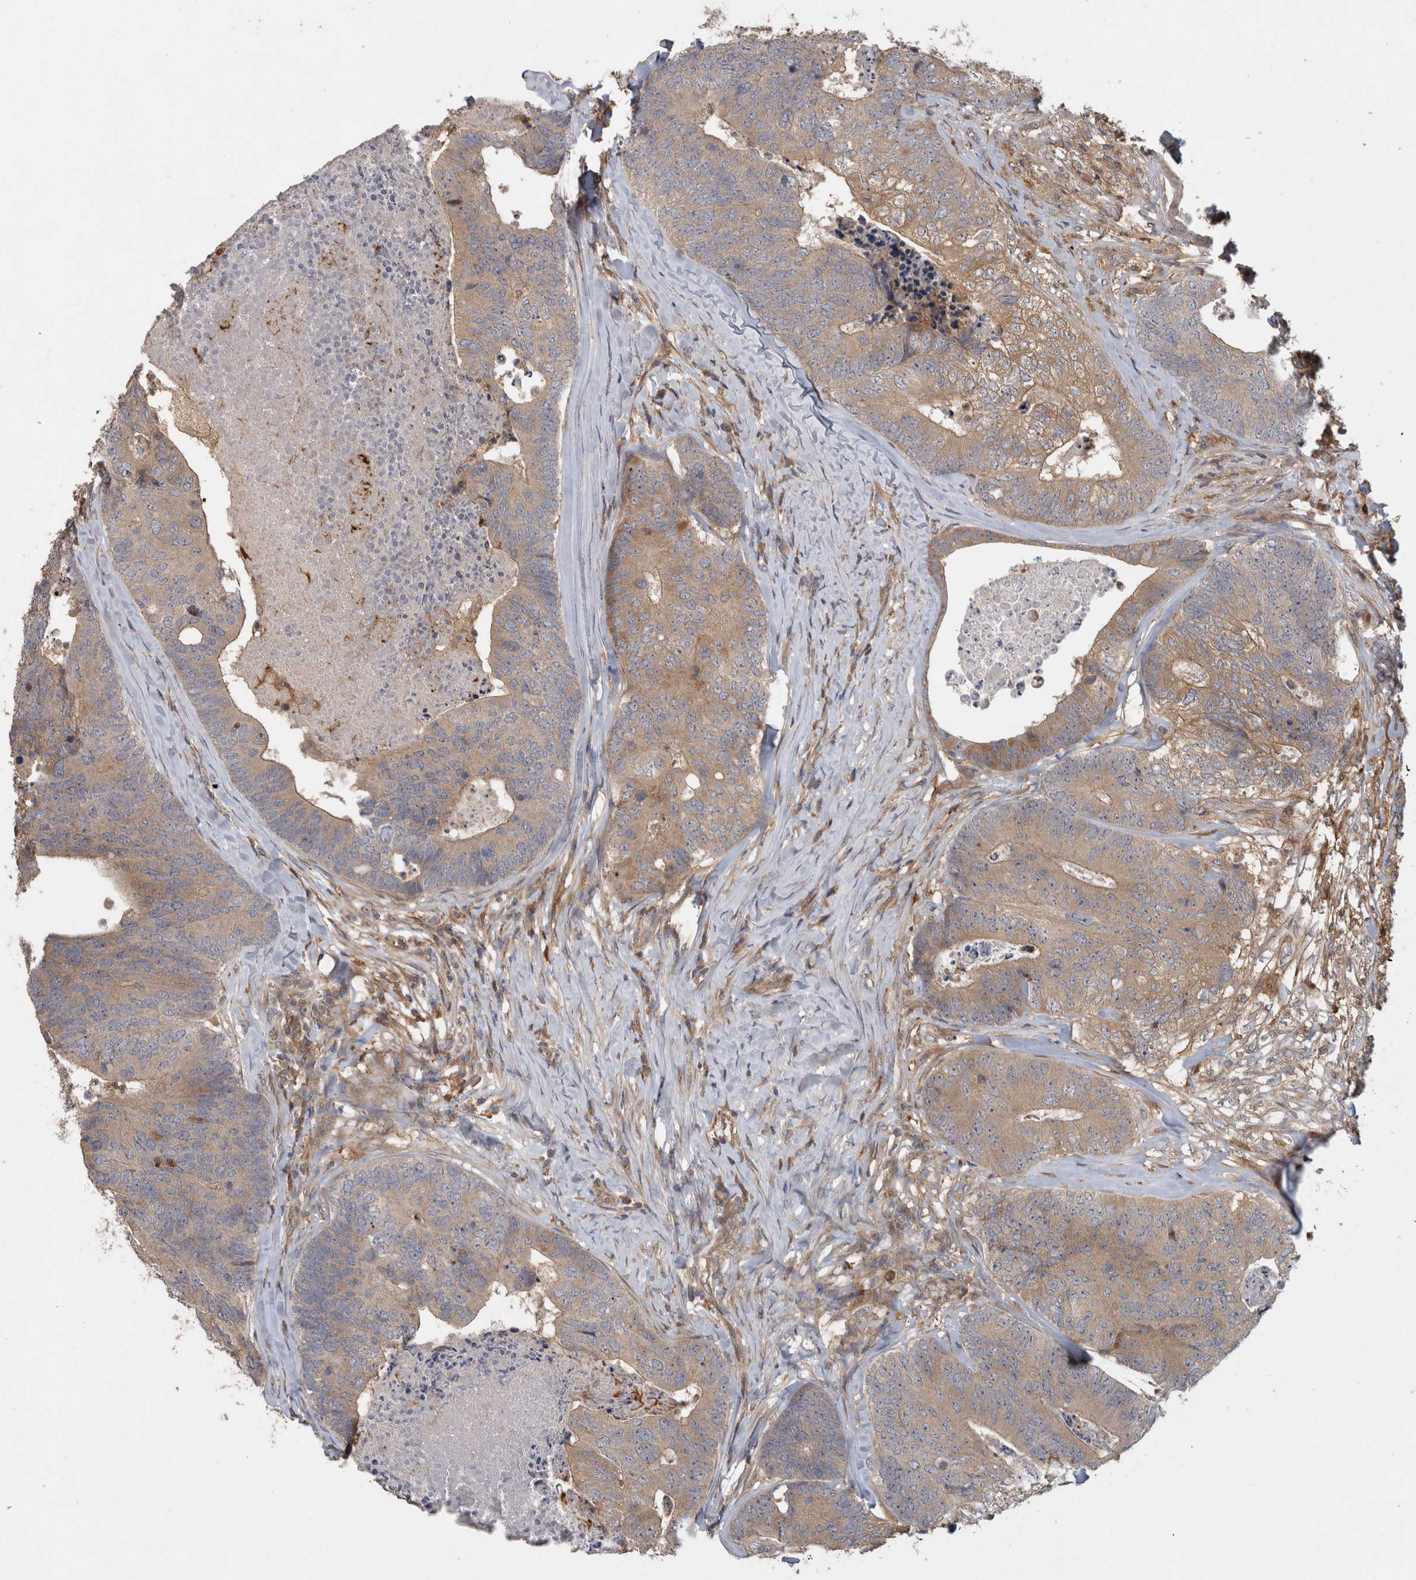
{"staining": {"intensity": "weak", "quantity": ">75%", "location": "cytoplasmic/membranous"}, "tissue": "colorectal cancer", "cell_type": "Tumor cells", "image_type": "cancer", "snomed": [{"axis": "morphology", "description": "Adenocarcinoma, NOS"}, {"axis": "topography", "description": "Colon"}], "caption": "A histopathology image showing weak cytoplasmic/membranous positivity in about >75% of tumor cells in colorectal cancer (adenocarcinoma), as visualized by brown immunohistochemical staining.", "gene": "VEPH1", "patient": {"sex": "female", "age": 67}}